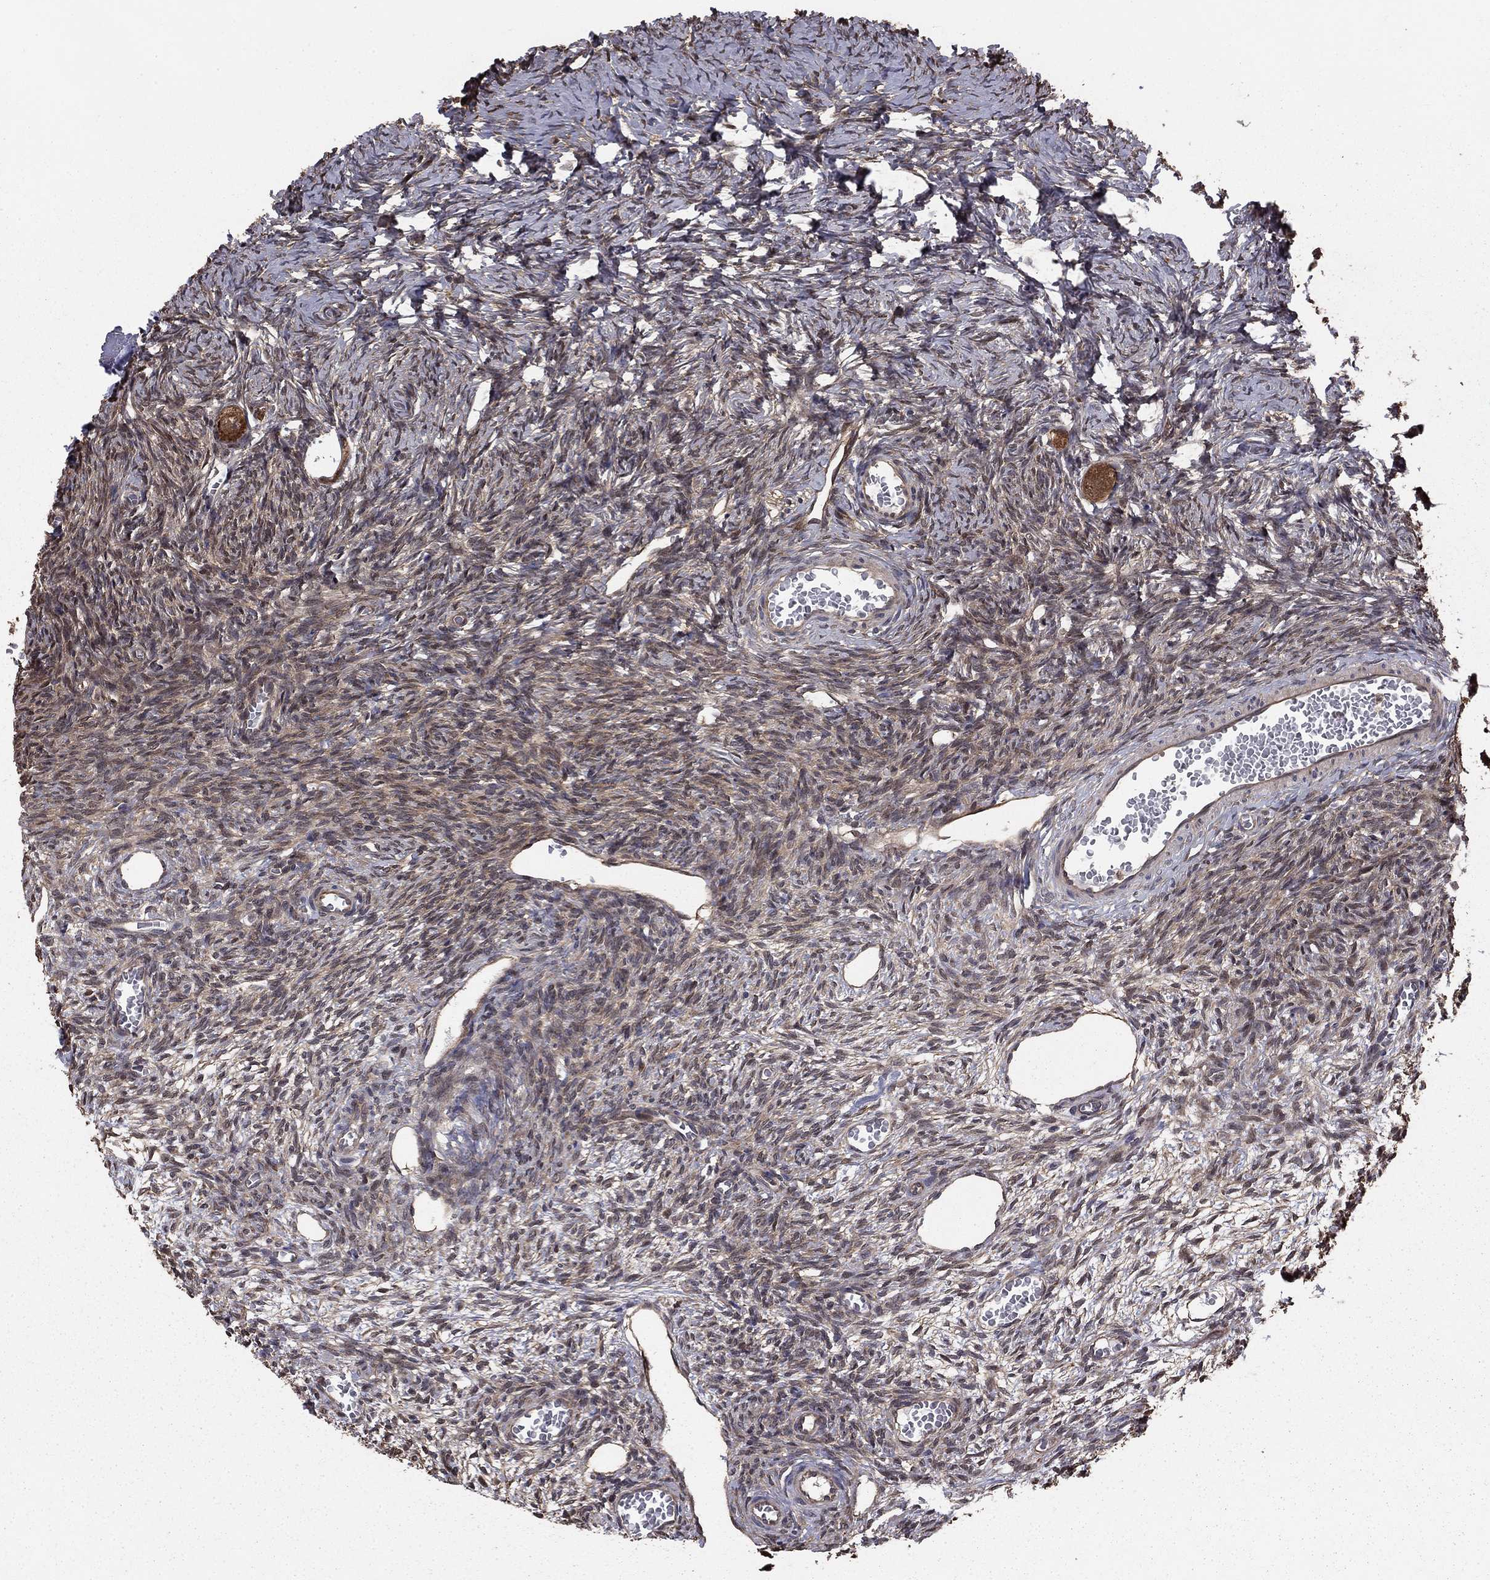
{"staining": {"intensity": "moderate", "quantity": ">75%", "location": "cytoplasmic/membranous"}, "tissue": "ovary", "cell_type": "Follicle cells", "image_type": "normal", "snomed": [{"axis": "morphology", "description": "Normal tissue, NOS"}, {"axis": "topography", "description": "Ovary"}], "caption": "Moderate cytoplasmic/membranous positivity for a protein is identified in approximately >75% of follicle cells of normal ovary using immunohistochemistry (IHC).", "gene": "GYG1", "patient": {"sex": "female", "age": 27}}